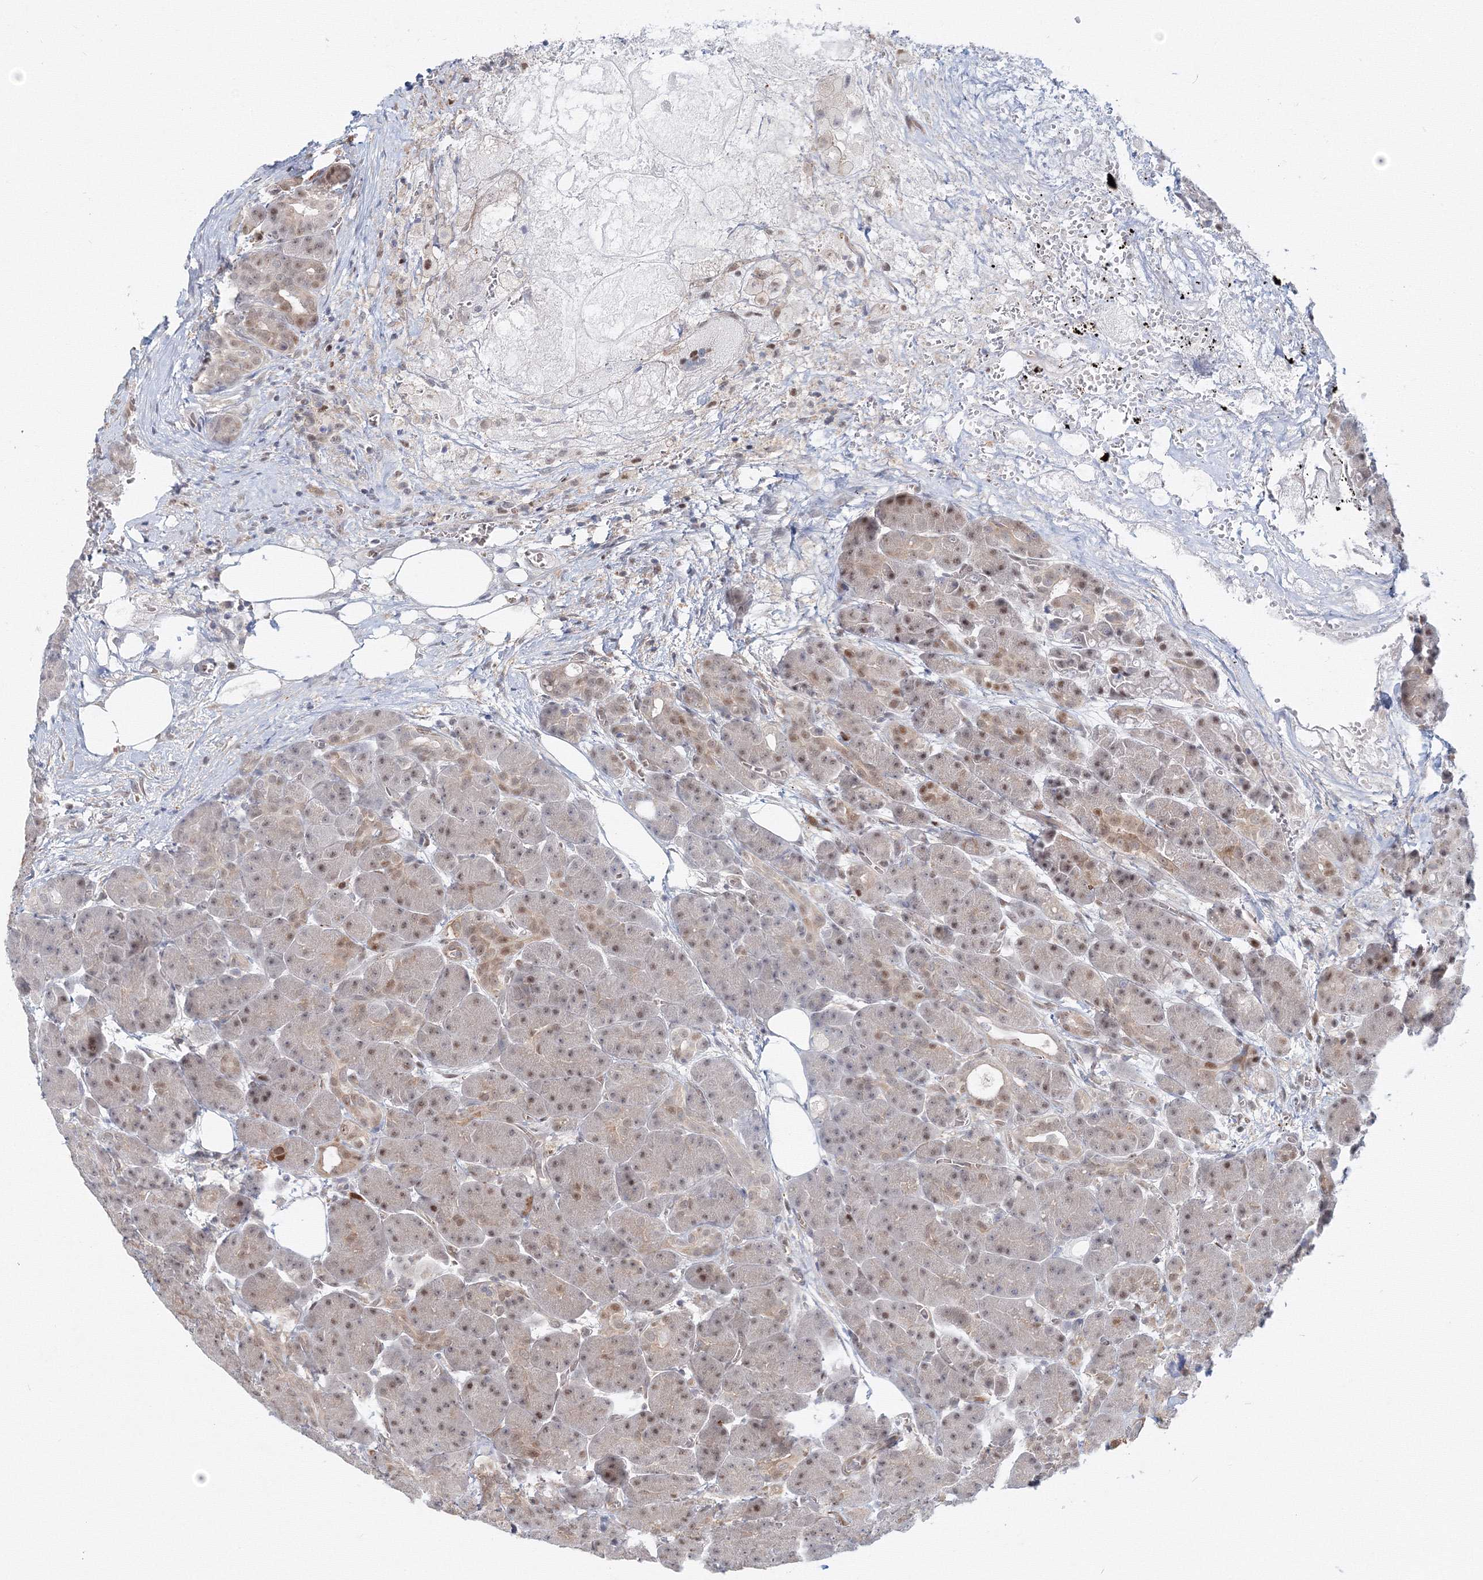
{"staining": {"intensity": "moderate", "quantity": "25%-75%", "location": "nuclear"}, "tissue": "pancreas", "cell_type": "Exocrine glandular cells", "image_type": "normal", "snomed": [{"axis": "morphology", "description": "Normal tissue, NOS"}, {"axis": "topography", "description": "Pancreas"}], "caption": "An IHC photomicrograph of normal tissue is shown. Protein staining in brown labels moderate nuclear positivity in pancreas within exocrine glandular cells. The protein of interest is stained brown, and the nuclei are stained in blue (DAB (3,3'-diaminobenzidine) IHC with brightfield microscopy, high magnification).", "gene": "ARHGAP21", "patient": {"sex": "male", "age": 63}}